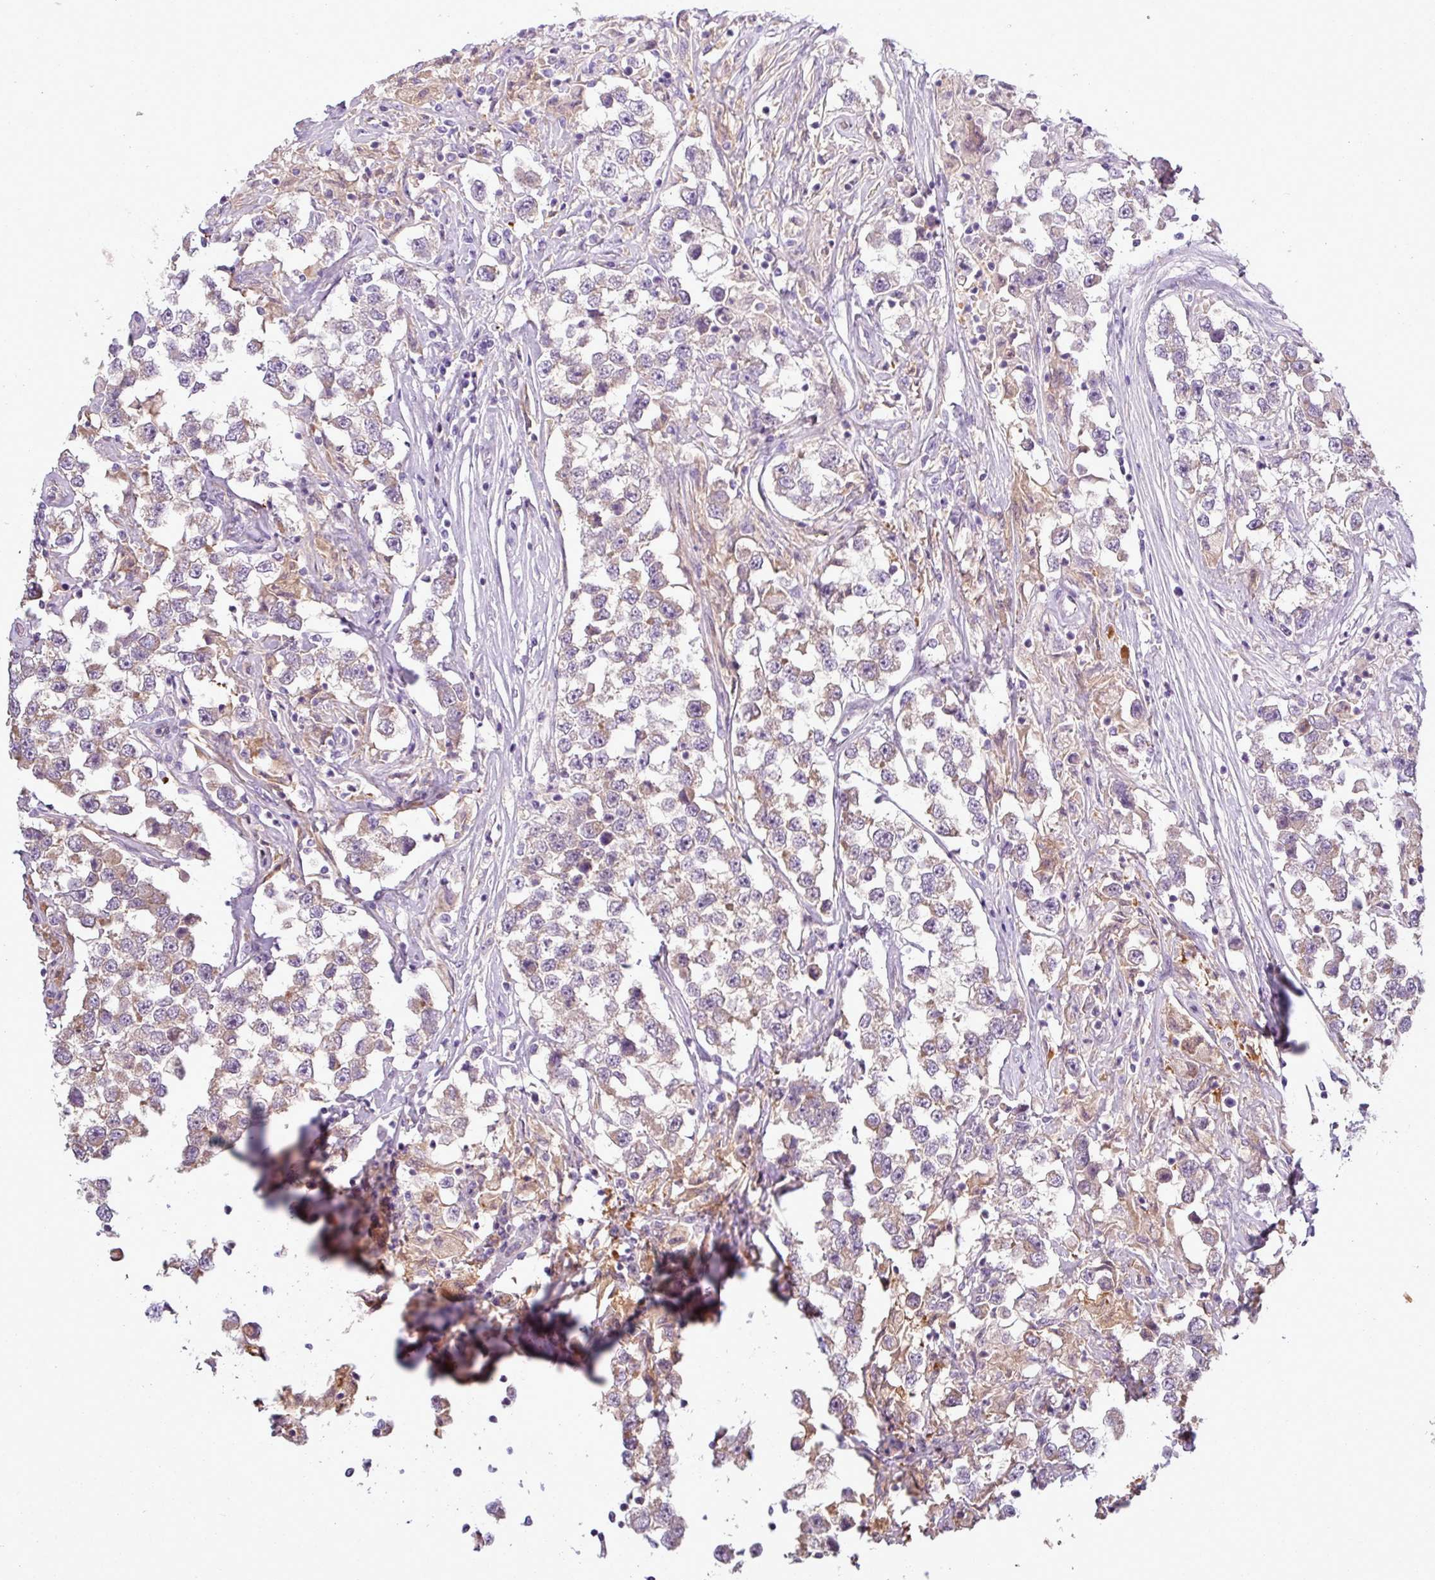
{"staining": {"intensity": "moderate", "quantity": "25%-75%", "location": "cytoplasmic/membranous"}, "tissue": "testis cancer", "cell_type": "Tumor cells", "image_type": "cancer", "snomed": [{"axis": "morphology", "description": "Seminoma, NOS"}, {"axis": "topography", "description": "Testis"}], "caption": "IHC (DAB) staining of human testis cancer (seminoma) exhibits moderate cytoplasmic/membranous protein expression in about 25%-75% of tumor cells.", "gene": "SIRPB2", "patient": {"sex": "male", "age": 46}}